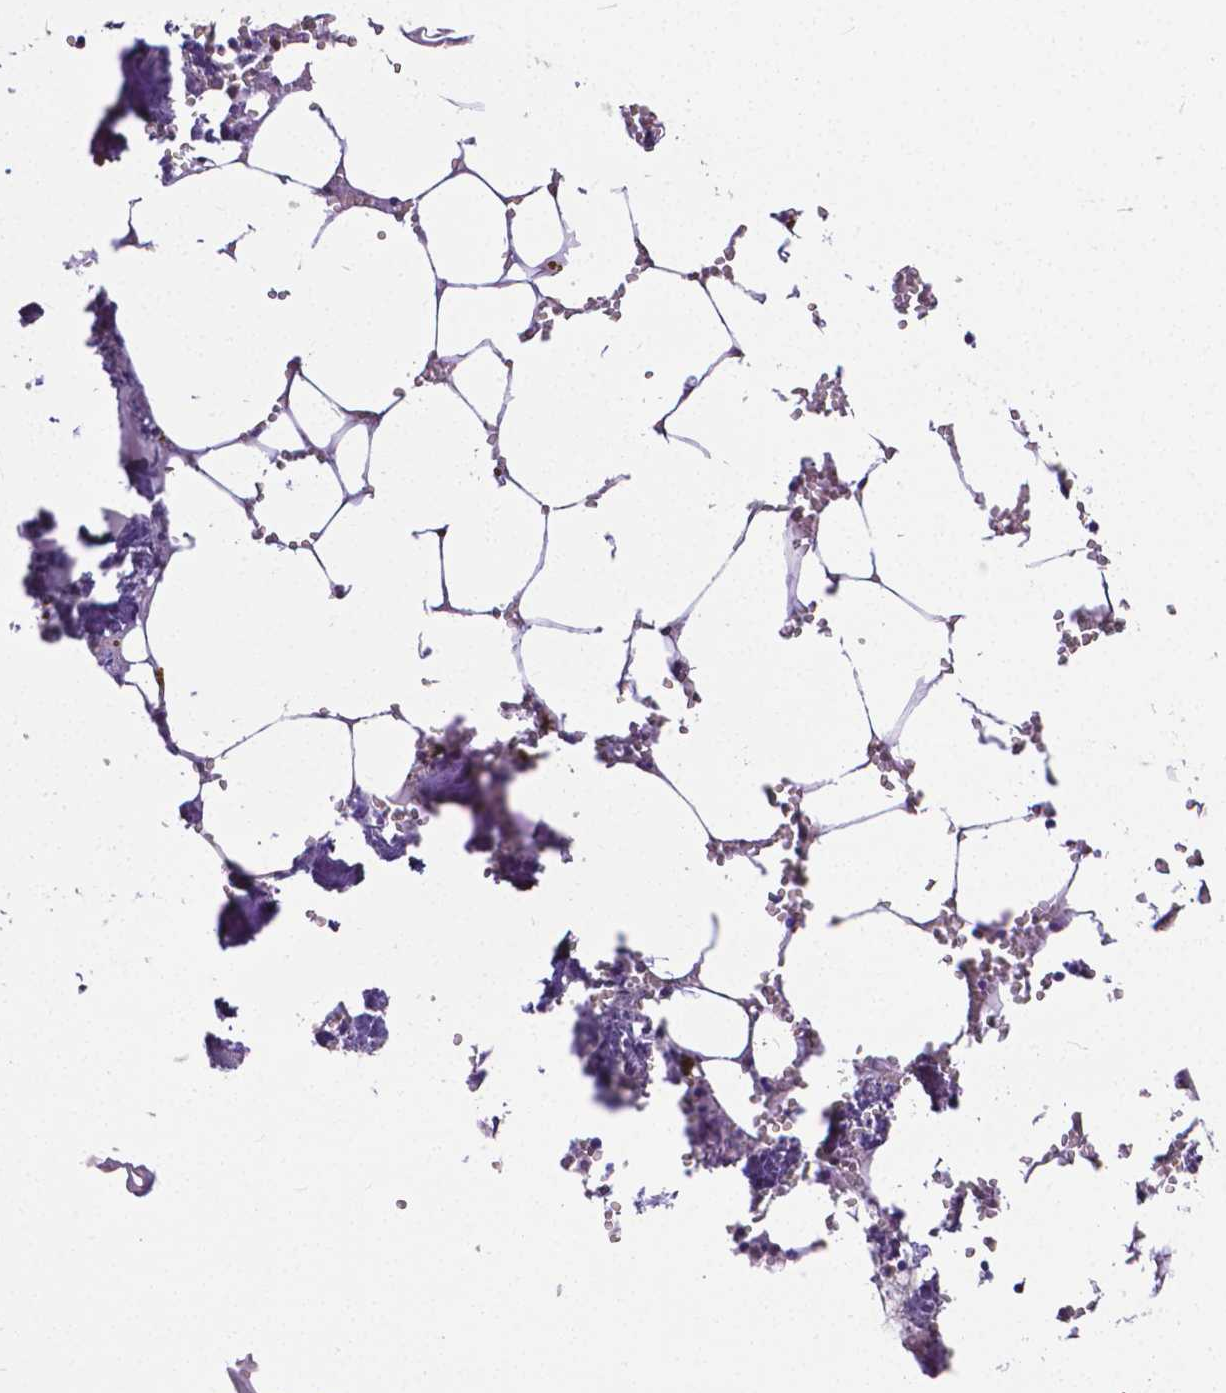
{"staining": {"intensity": "moderate", "quantity": "<25%", "location": "cytoplasmic/membranous"}, "tissue": "bone marrow", "cell_type": "Hematopoietic cells", "image_type": "normal", "snomed": [{"axis": "morphology", "description": "Normal tissue, NOS"}, {"axis": "topography", "description": "Bone marrow"}], "caption": "Immunohistochemical staining of benign human bone marrow shows low levels of moderate cytoplasmic/membranous staining in about <25% of hematopoietic cells.", "gene": "OCLN", "patient": {"sex": "male", "age": 54}}